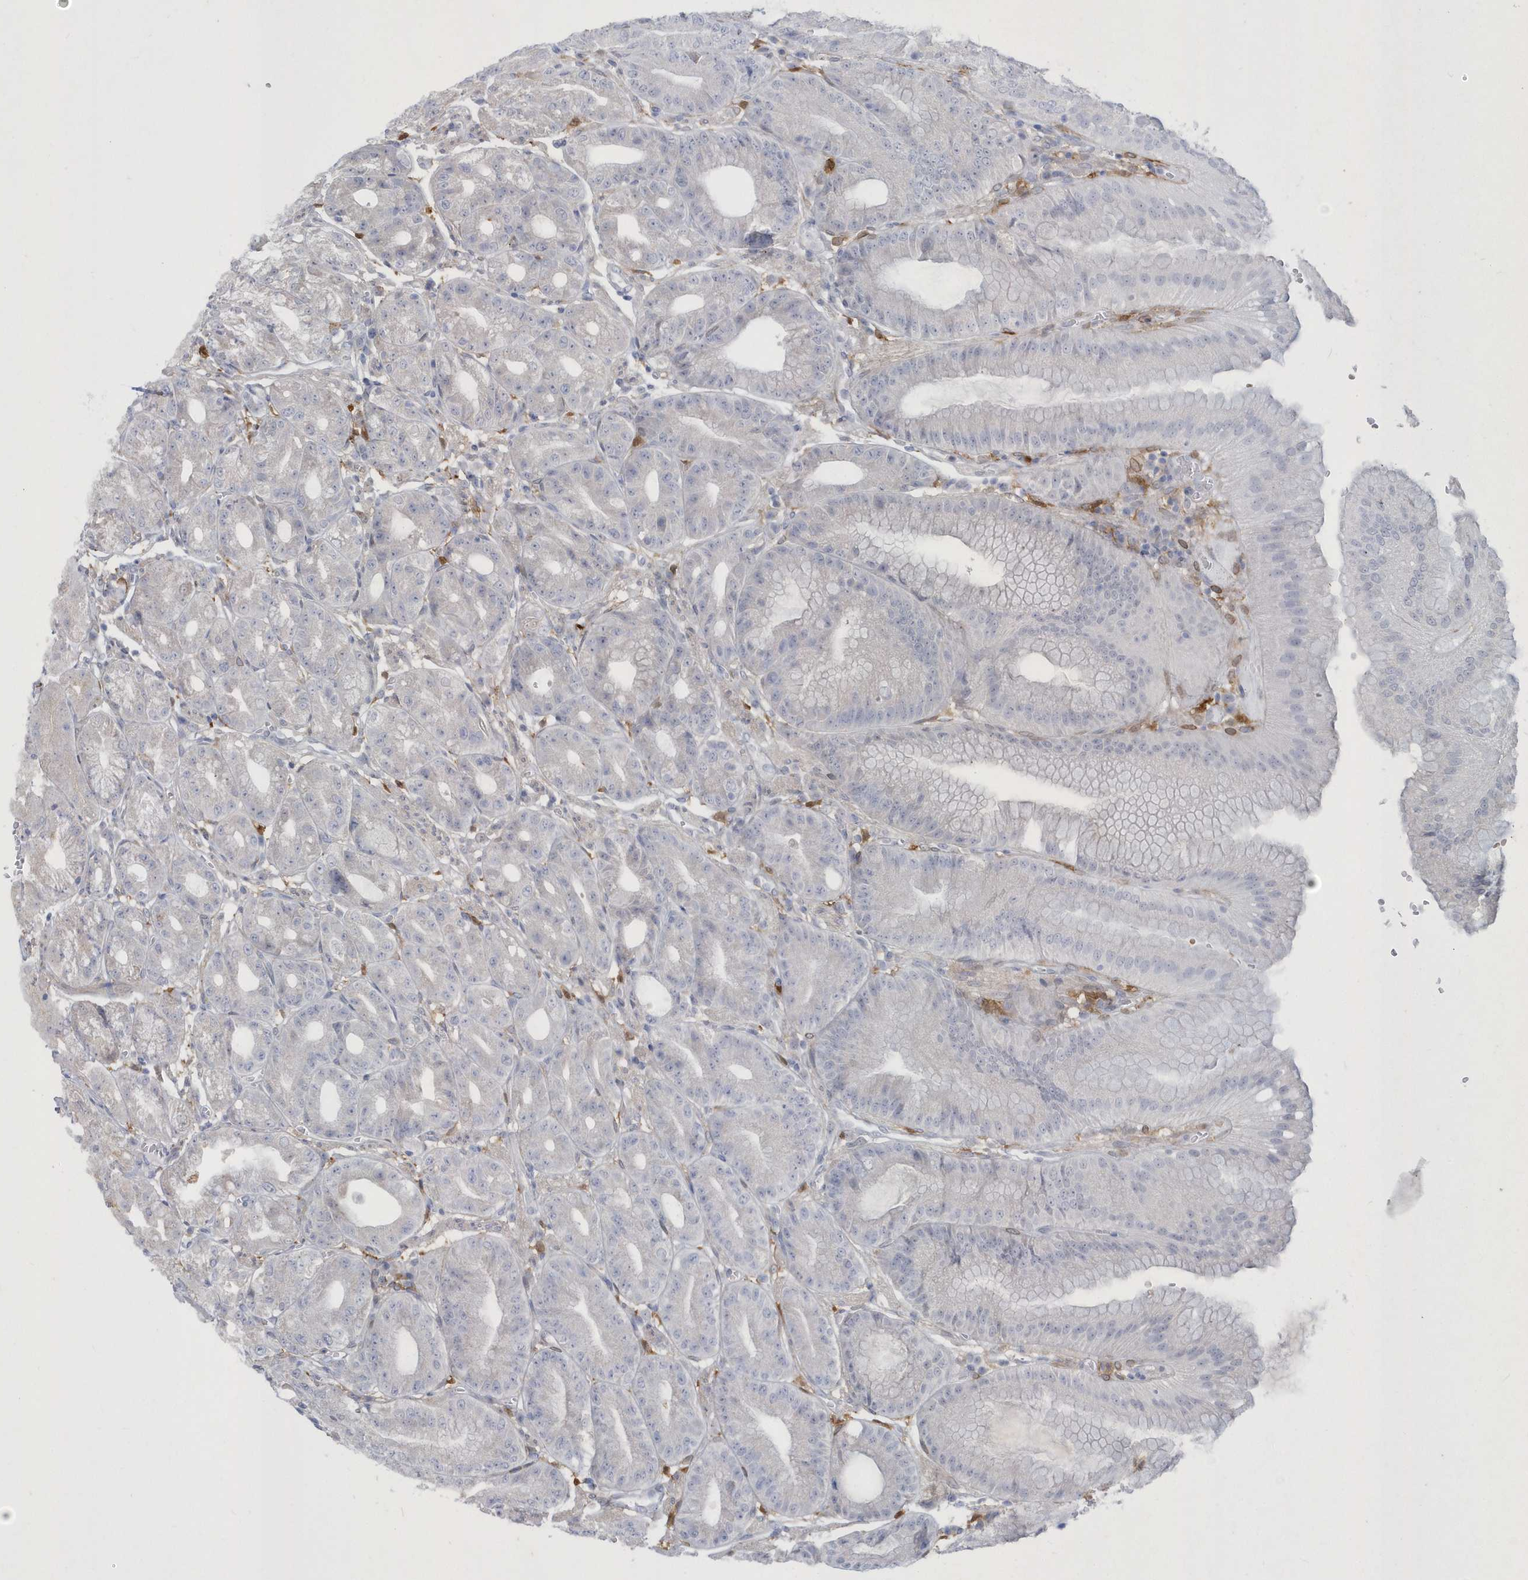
{"staining": {"intensity": "negative", "quantity": "none", "location": "none"}, "tissue": "stomach", "cell_type": "Glandular cells", "image_type": "normal", "snomed": [{"axis": "morphology", "description": "Normal tissue, NOS"}, {"axis": "topography", "description": "Stomach, lower"}], "caption": "A photomicrograph of stomach stained for a protein demonstrates no brown staining in glandular cells. Nuclei are stained in blue.", "gene": "TSPEAR", "patient": {"sex": "male", "age": 71}}